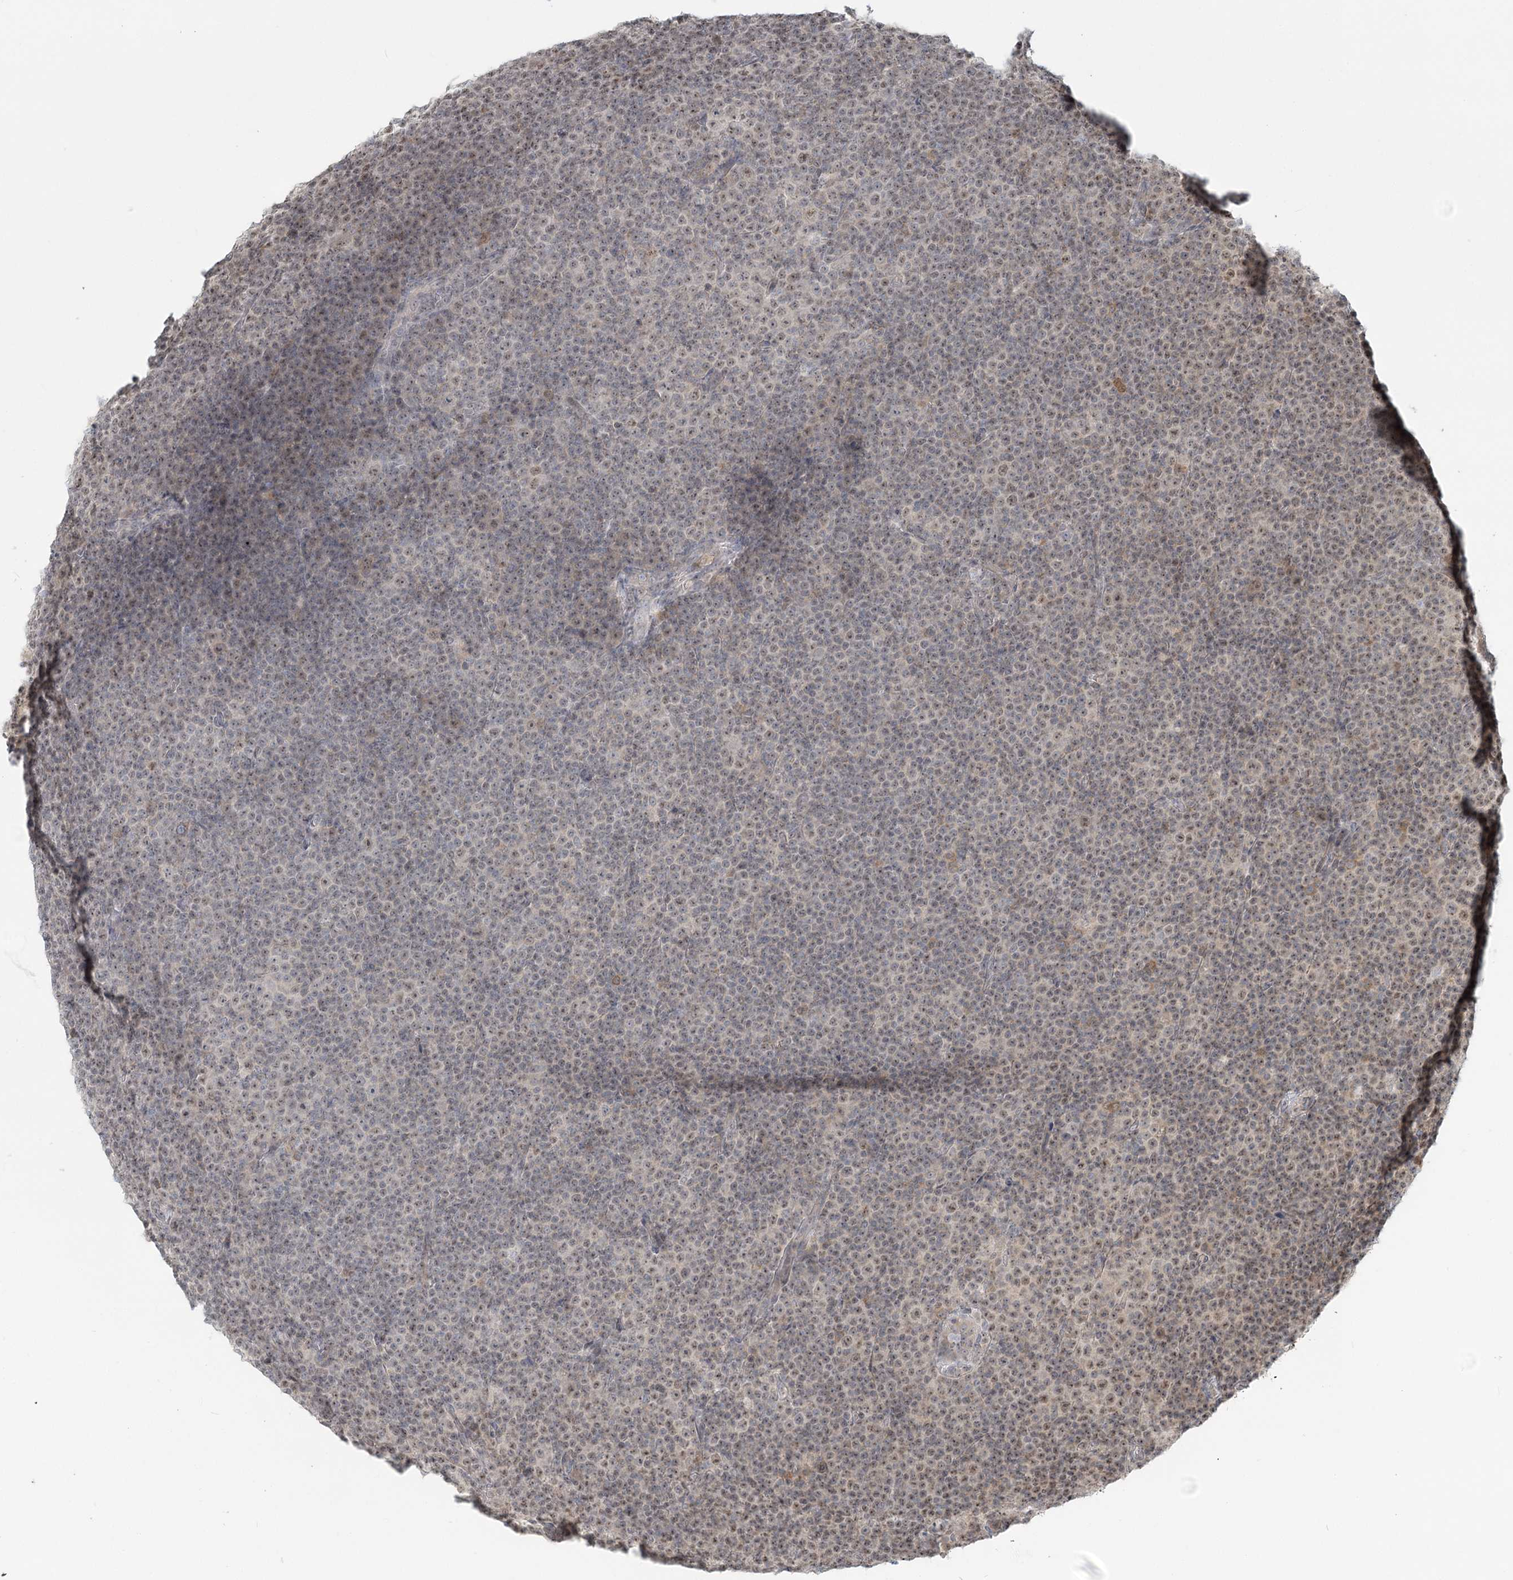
{"staining": {"intensity": "negative", "quantity": "none", "location": "none"}, "tissue": "lymphoma", "cell_type": "Tumor cells", "image_type": "cancer", "snomed": [{"axis": "morphology", "description": "Malignant lymphoma, non-Hodgkin's type, Low grade"}, {"axis": "topography", "description": "Lymph node"}], "caption": "DAB (3,3'-diaminobenzidine) immunohistochemical staining of human lymphoma exhibits no significant positivity in tumor cells.", "gene": "R3HCC1L", "patient": {"sex": "female", "age": 67}}